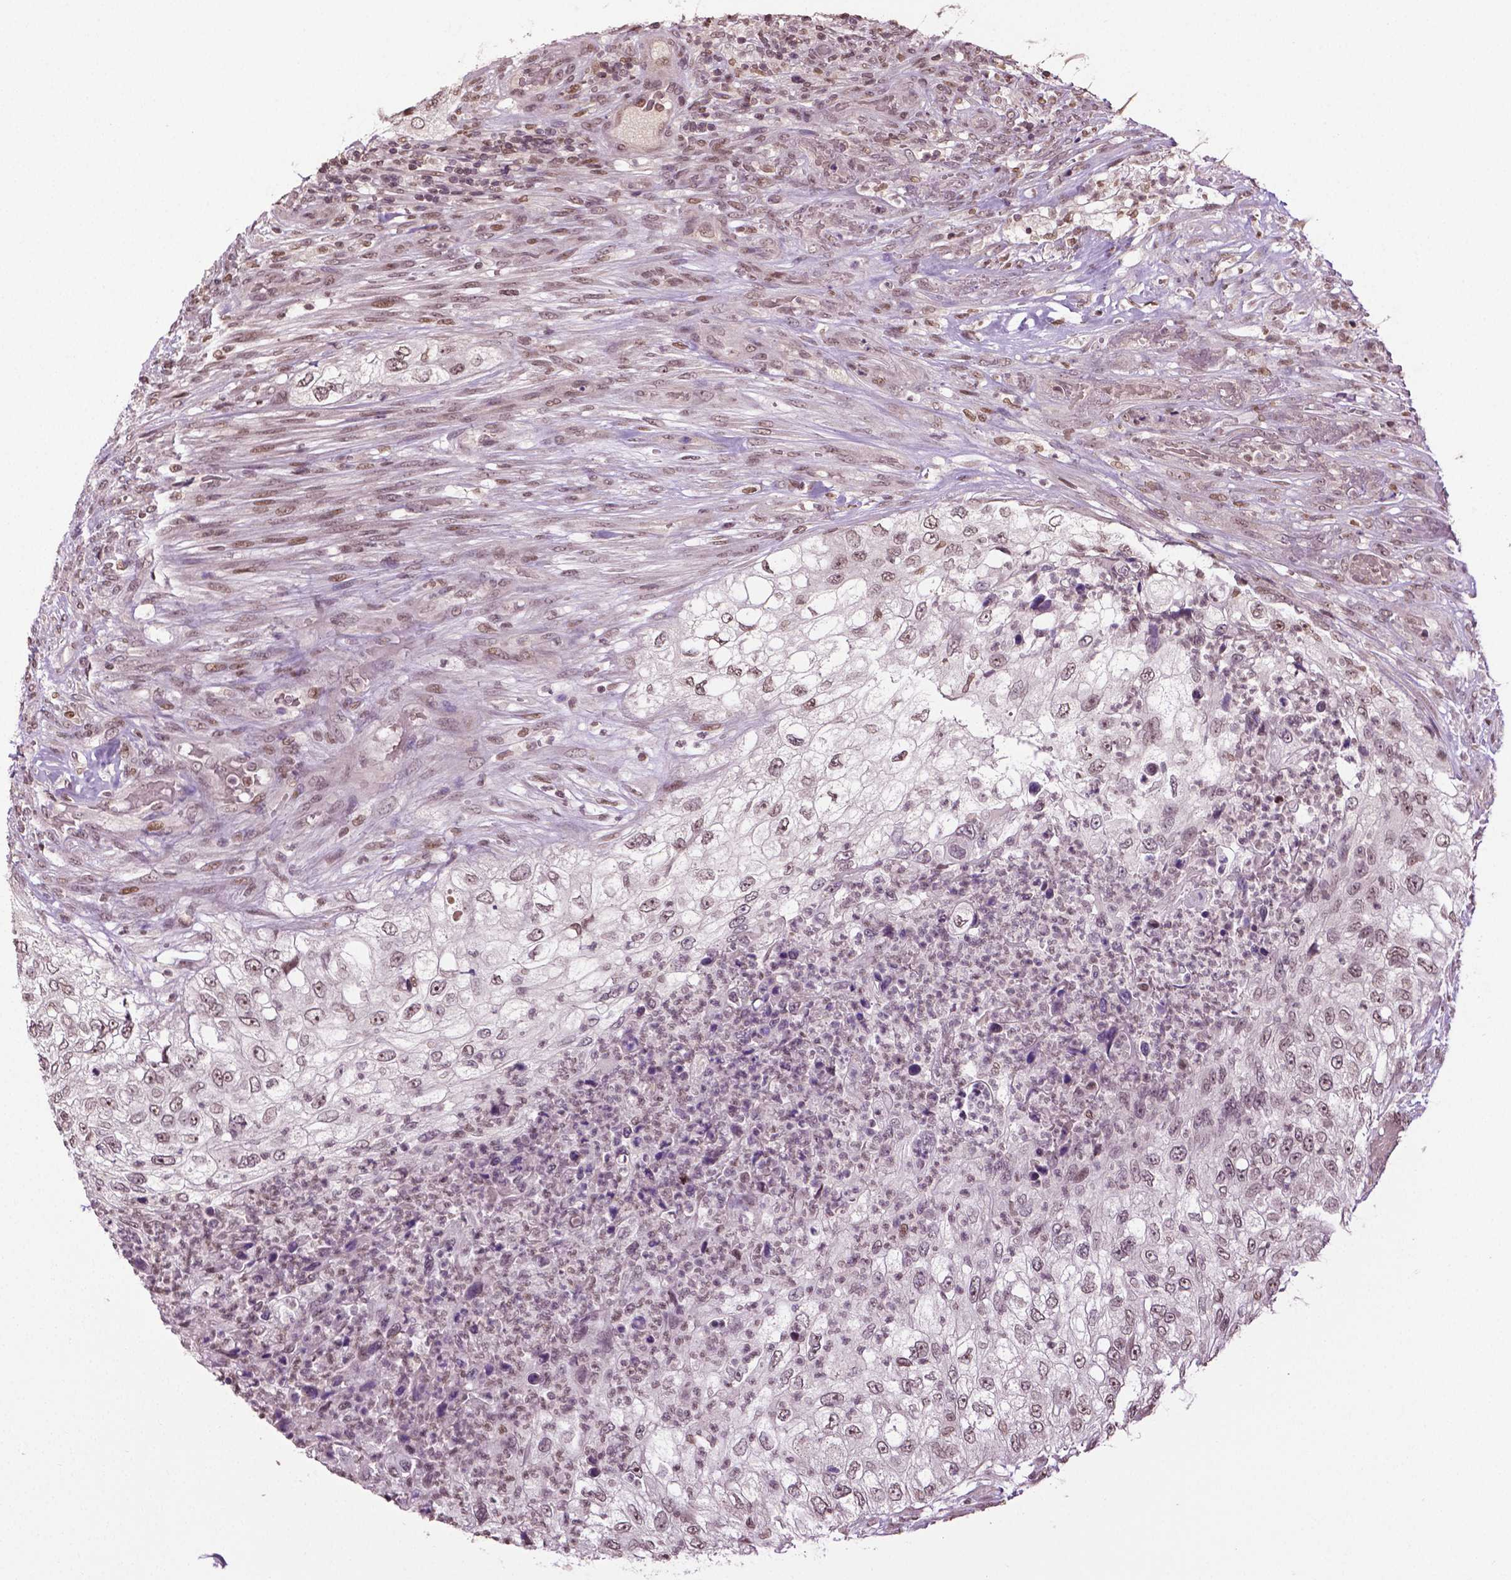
{"staining": {"intensity": "weak", "quantity": ">75%", "location": "nuclear"}, "tissue": "urothelial cancer", "cell_type": "Tumor cells", "image_type": "cancer", "snomed": [{"axis": "morphology", "description": "Urothelial carcinoma, High grade"}, {"axis": "topography", "description": "Urinary bladder"}], "caption": "Urothelial carcinoma (high-grade) stained with immunohistochemistry shows weak nuclear staining in about >75% of tumor cells. (DAB (3,3'-diaminobenzidine) IHC with brightfield microscopy, high magnification).", "gene": "DLX5", "patient": {"sex": "female", "age": 60}}